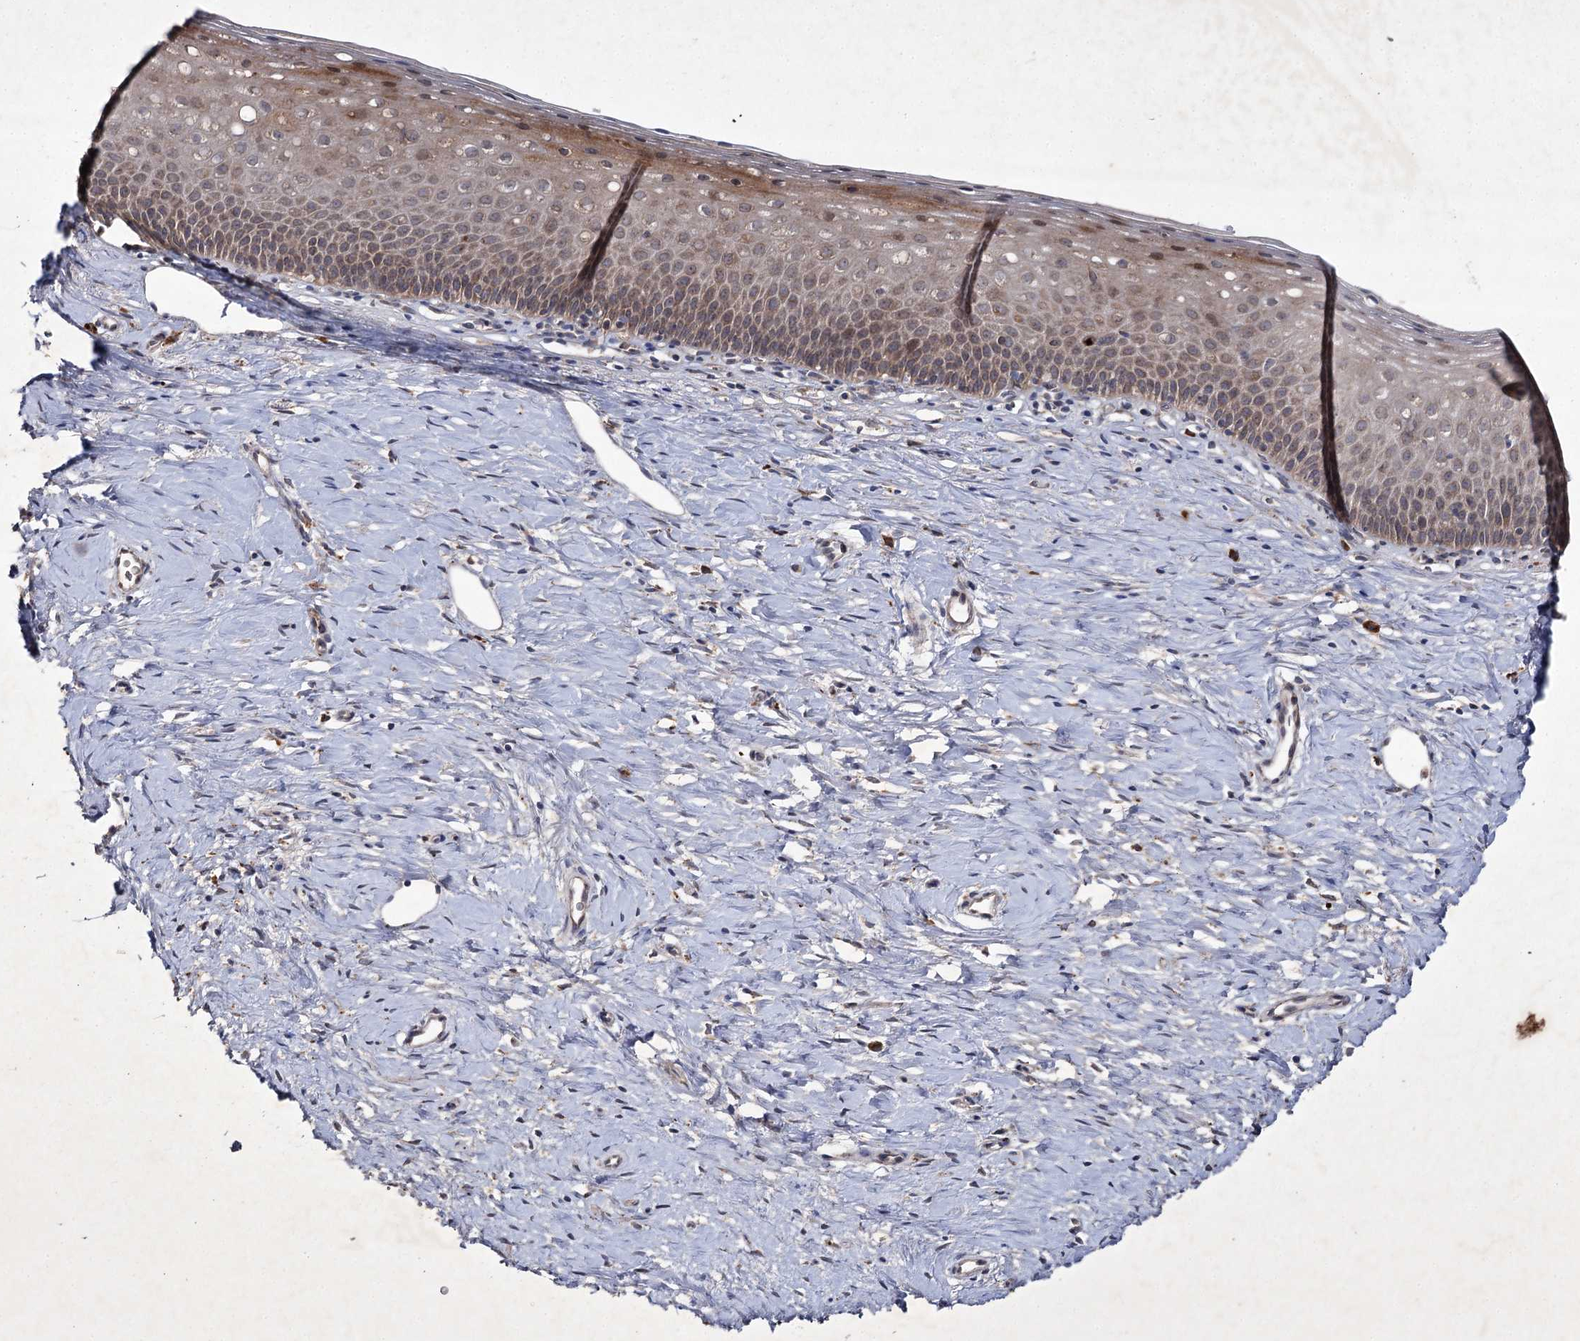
{"staining": {"intensity": "moderate", "quantity": ">75%", "location": "cytoplasmic/membranous"}, "tissue": "cervix", "cell_type": "Glandular cells", "image_type": "normal", "snomed": [{"axis": "morphology", "description": "Normal tissue, NOS"}, {"axis": "topography", "description": "Cervix"}], "caption": "Protein analysis of benign cervix exhibits moderate cytoplasmic/membranous positivity in about >75% of glandular cells.", "gene": "ALG9", "patient": {"sex": "female", "age": 57}}